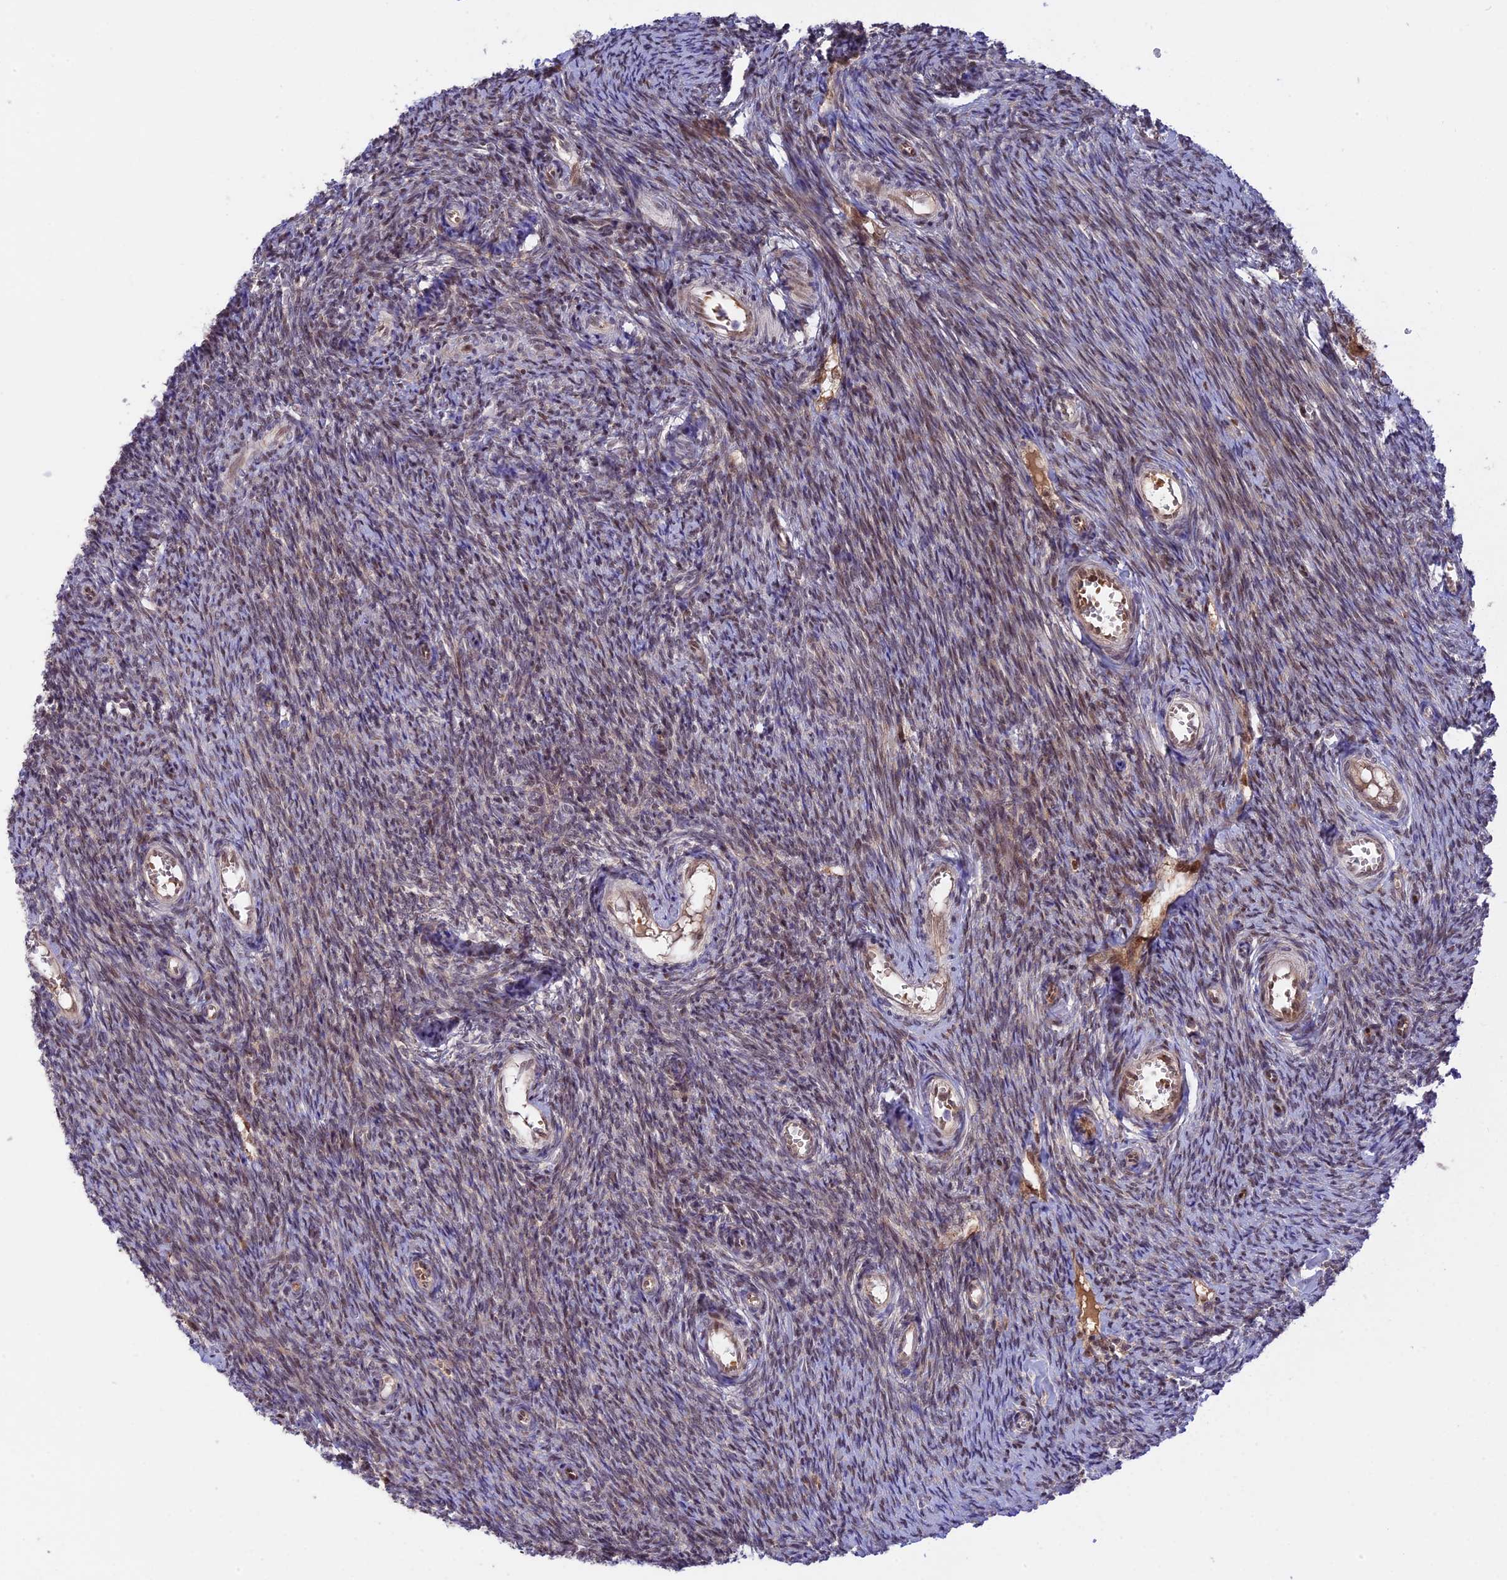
{"staining": {"intensity": "weak", "quantity": "25%-75%", "location": "nuclear"}, "tissue": "ovary", "cell_type": "Ovarian stroma cells", "image_type": "normal", "snomed": [{"axis": "morphology", "description": "Normal tissue, NOS"}, {"axis": "topography", "description": "Ovary"}], "caption": "Immunohistochemistry (IHC) staining of normal ovary, which exhibits low levels of weak nuclear positivity in about 25%-75% of ovarian stroma cells indicating weak nuclear protein staining. The staining was performed using DAB (3,3'-diaminobenzidine) (brown) for protein detection and nuclei were counterstained in hematoxylin (blue).", "gene": "ZNF428", "patient": {"sex": "female", "age": 44}}